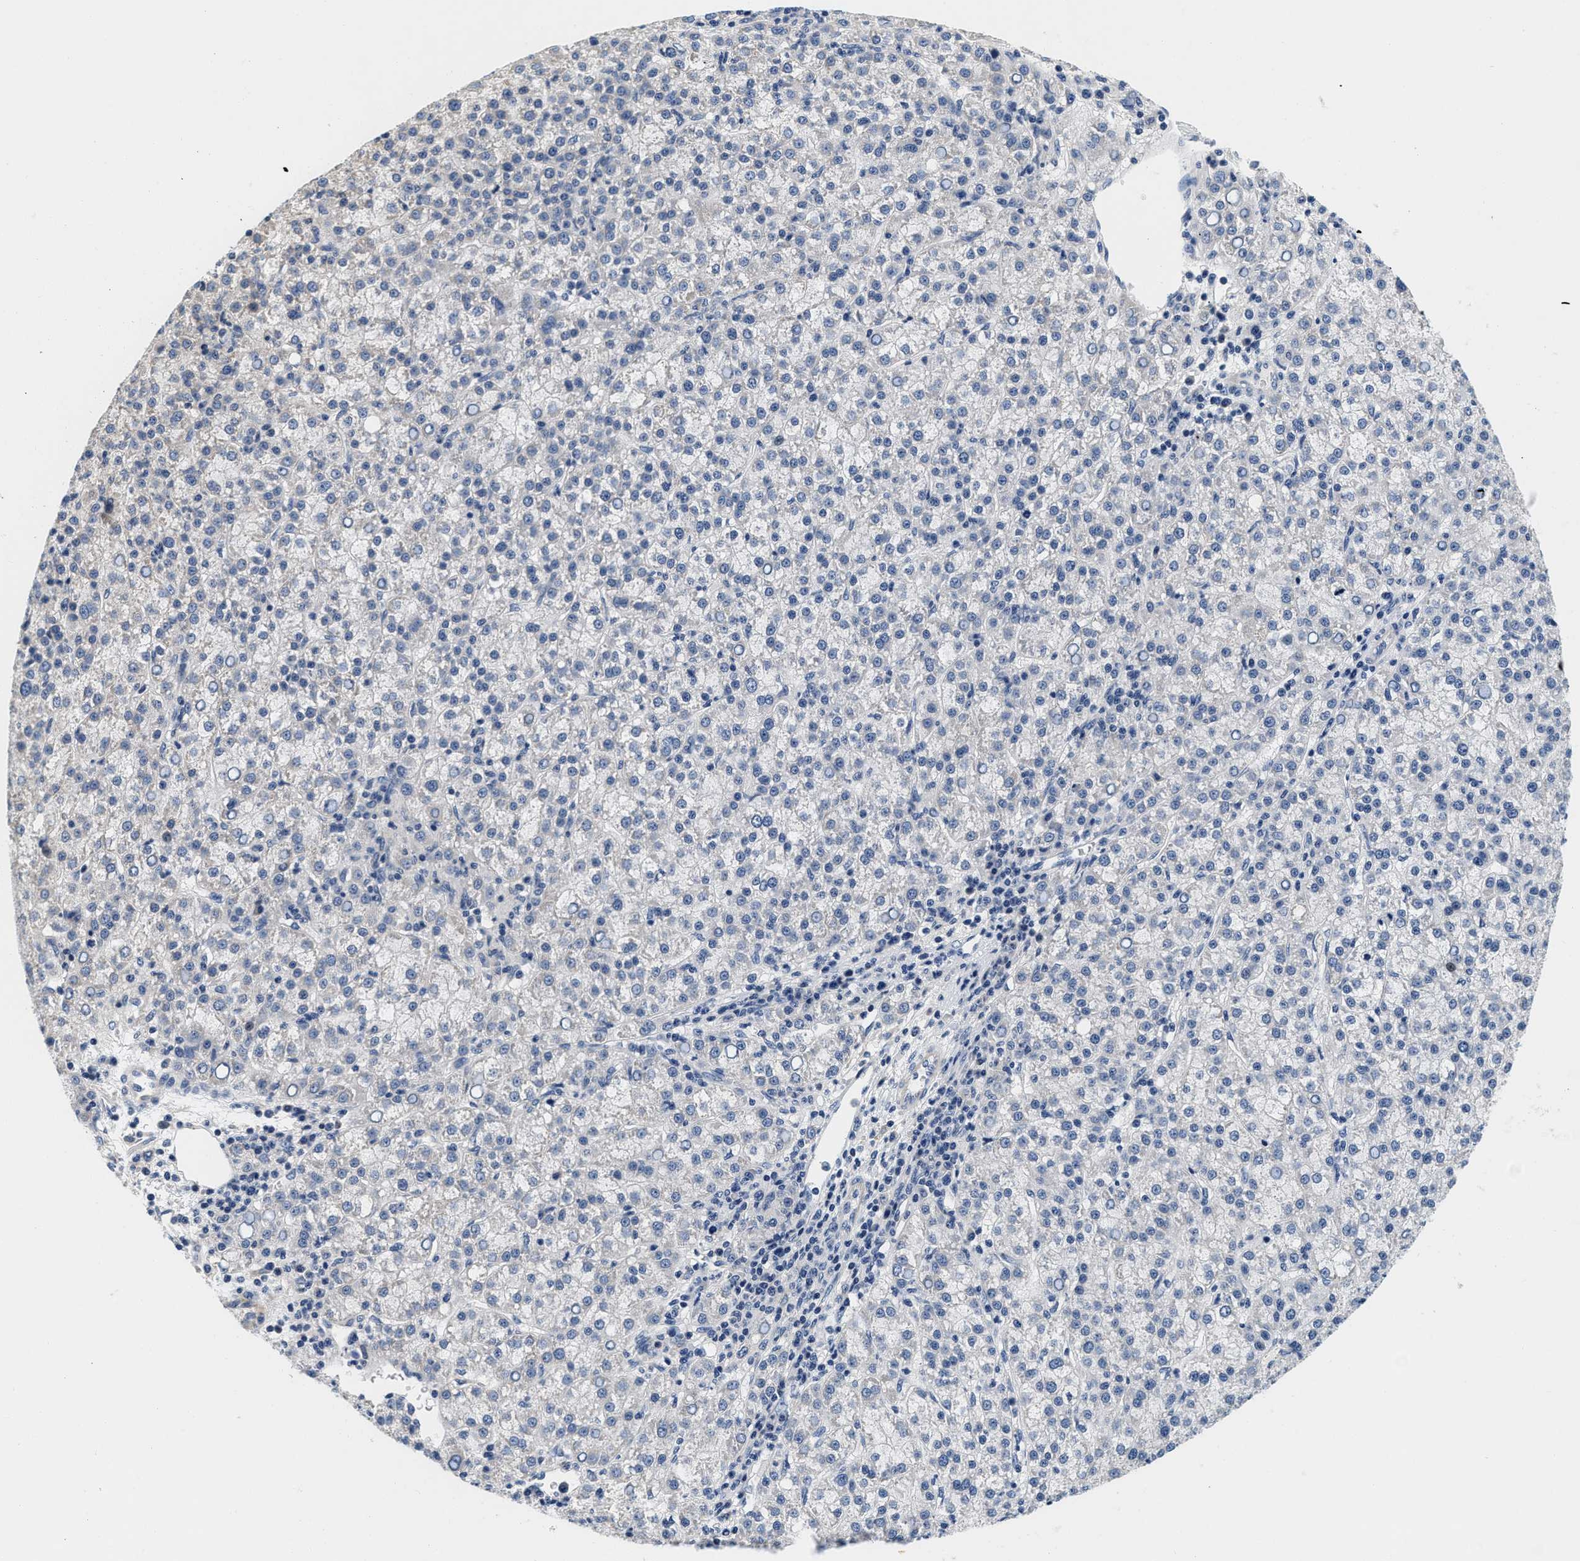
{"staining": {"intensity": "negative", "quantity": "none", "location": "none"}, "tissue": "liver cancer", "cell_type": "Tumor cells", "image_type": "cancer", "snomed": [{"axis": "morphology", "description": "Carcinoma, Hepatocellular, NOS"}, {"axis": "topography", "description": "Liver"}], "caption": "Immunohistochemistry photomicrograph of human liver hepatocellular carcinoma stained for a protein (brown), which demonstrates no positivity in tumor cells.", "gene": "PDP1", "patient": {"sex": "female", "age": 58}}